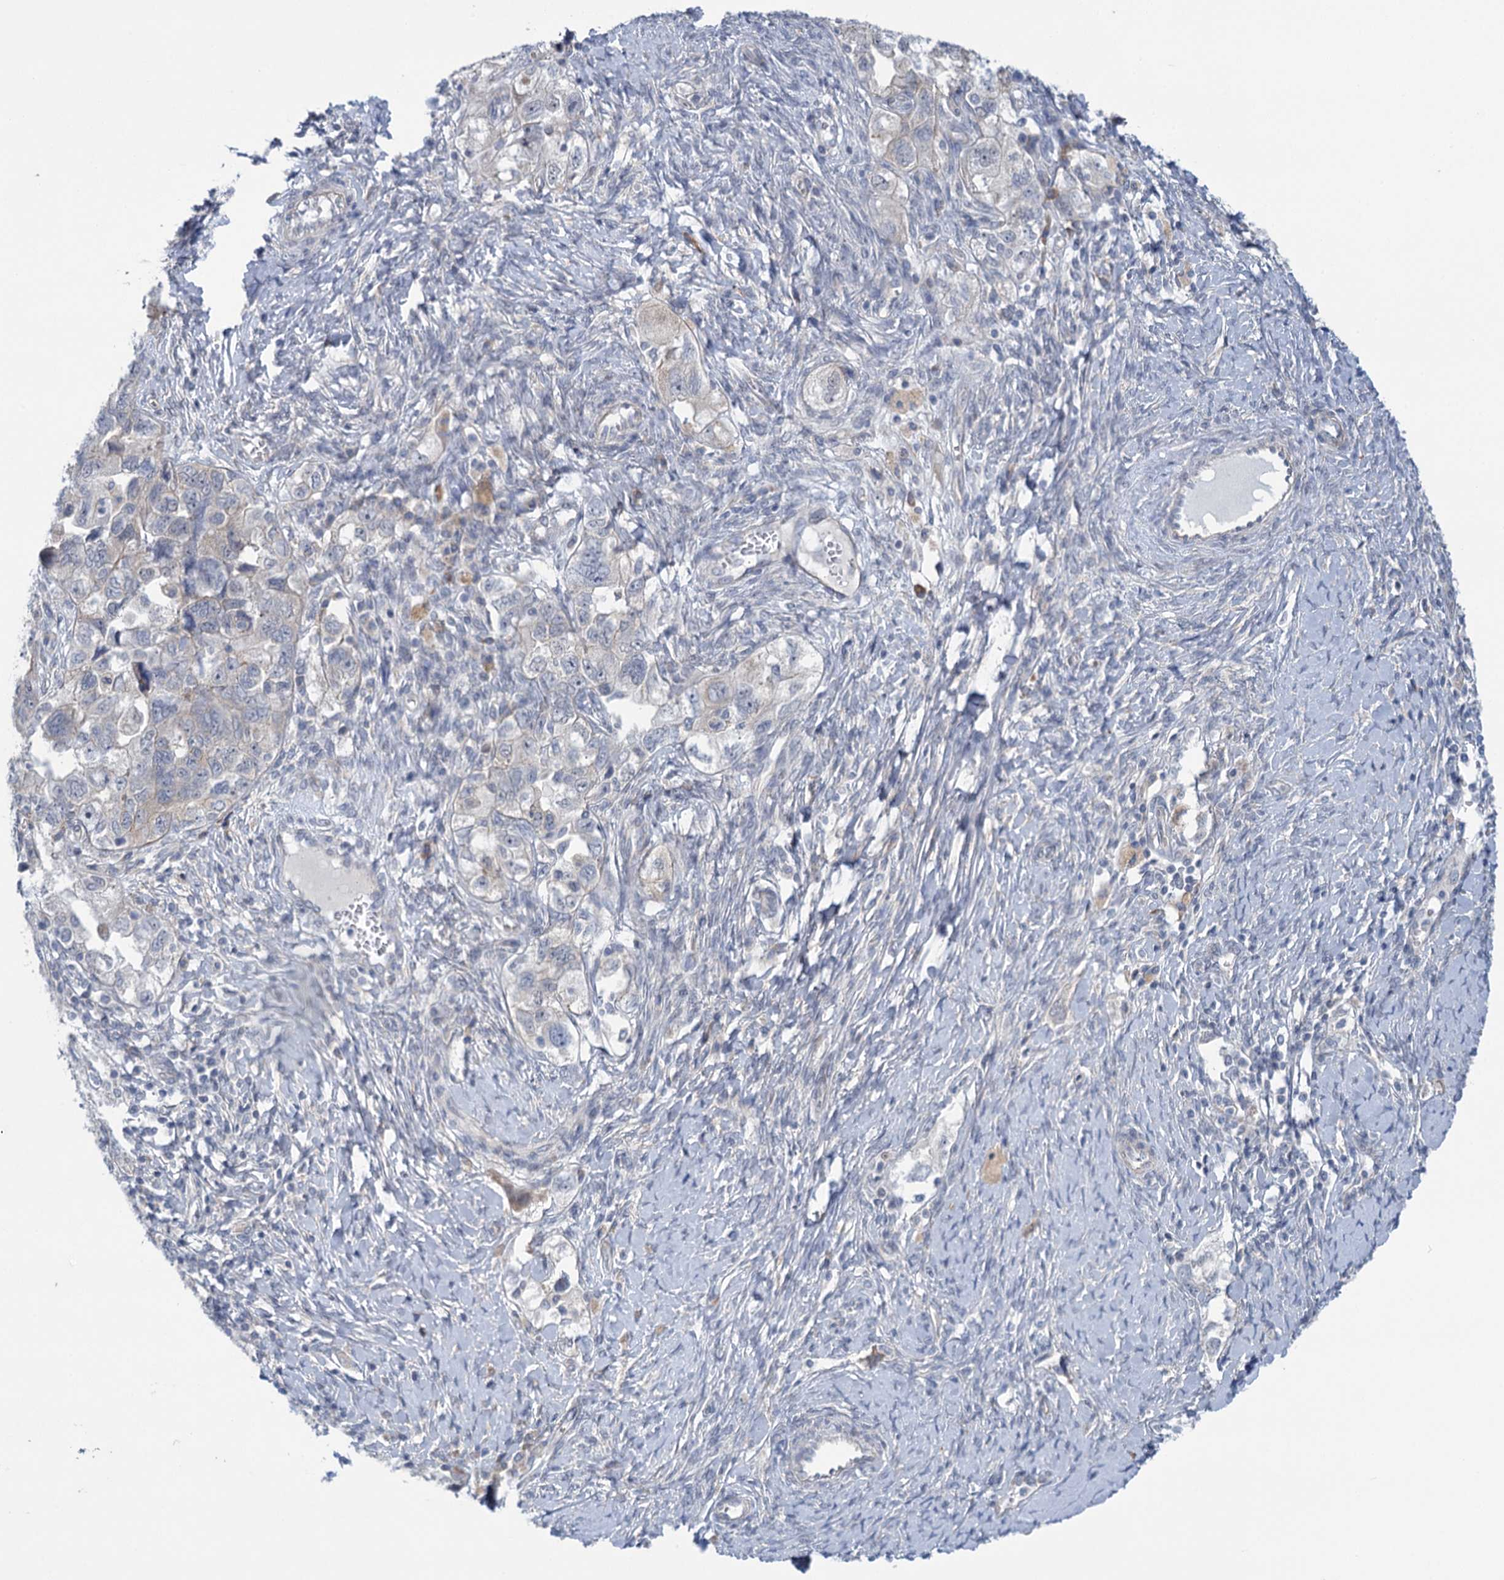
{"staining": {"intensity": "negative", "quantity": "none", "location": "none"}, "tissue": "ovarian cancer", "cell_type": "Tumor cells", "image_type": "cancer", "snomed": [{"axis": "morphology", "description": "Carcinoma, NOS"}, {"axis": "morphology", "description": "Cystadenocarcinoma, serous, NOS"}, {"axis": "topography", "description": "Ovary"}], "caption": "Immunohistochemical staining of carcinoma (ovarian) shows no significant positivity in tumor cells.", "gene": "MBLAC2", "patient": {"sex": "female", "age": 69}}